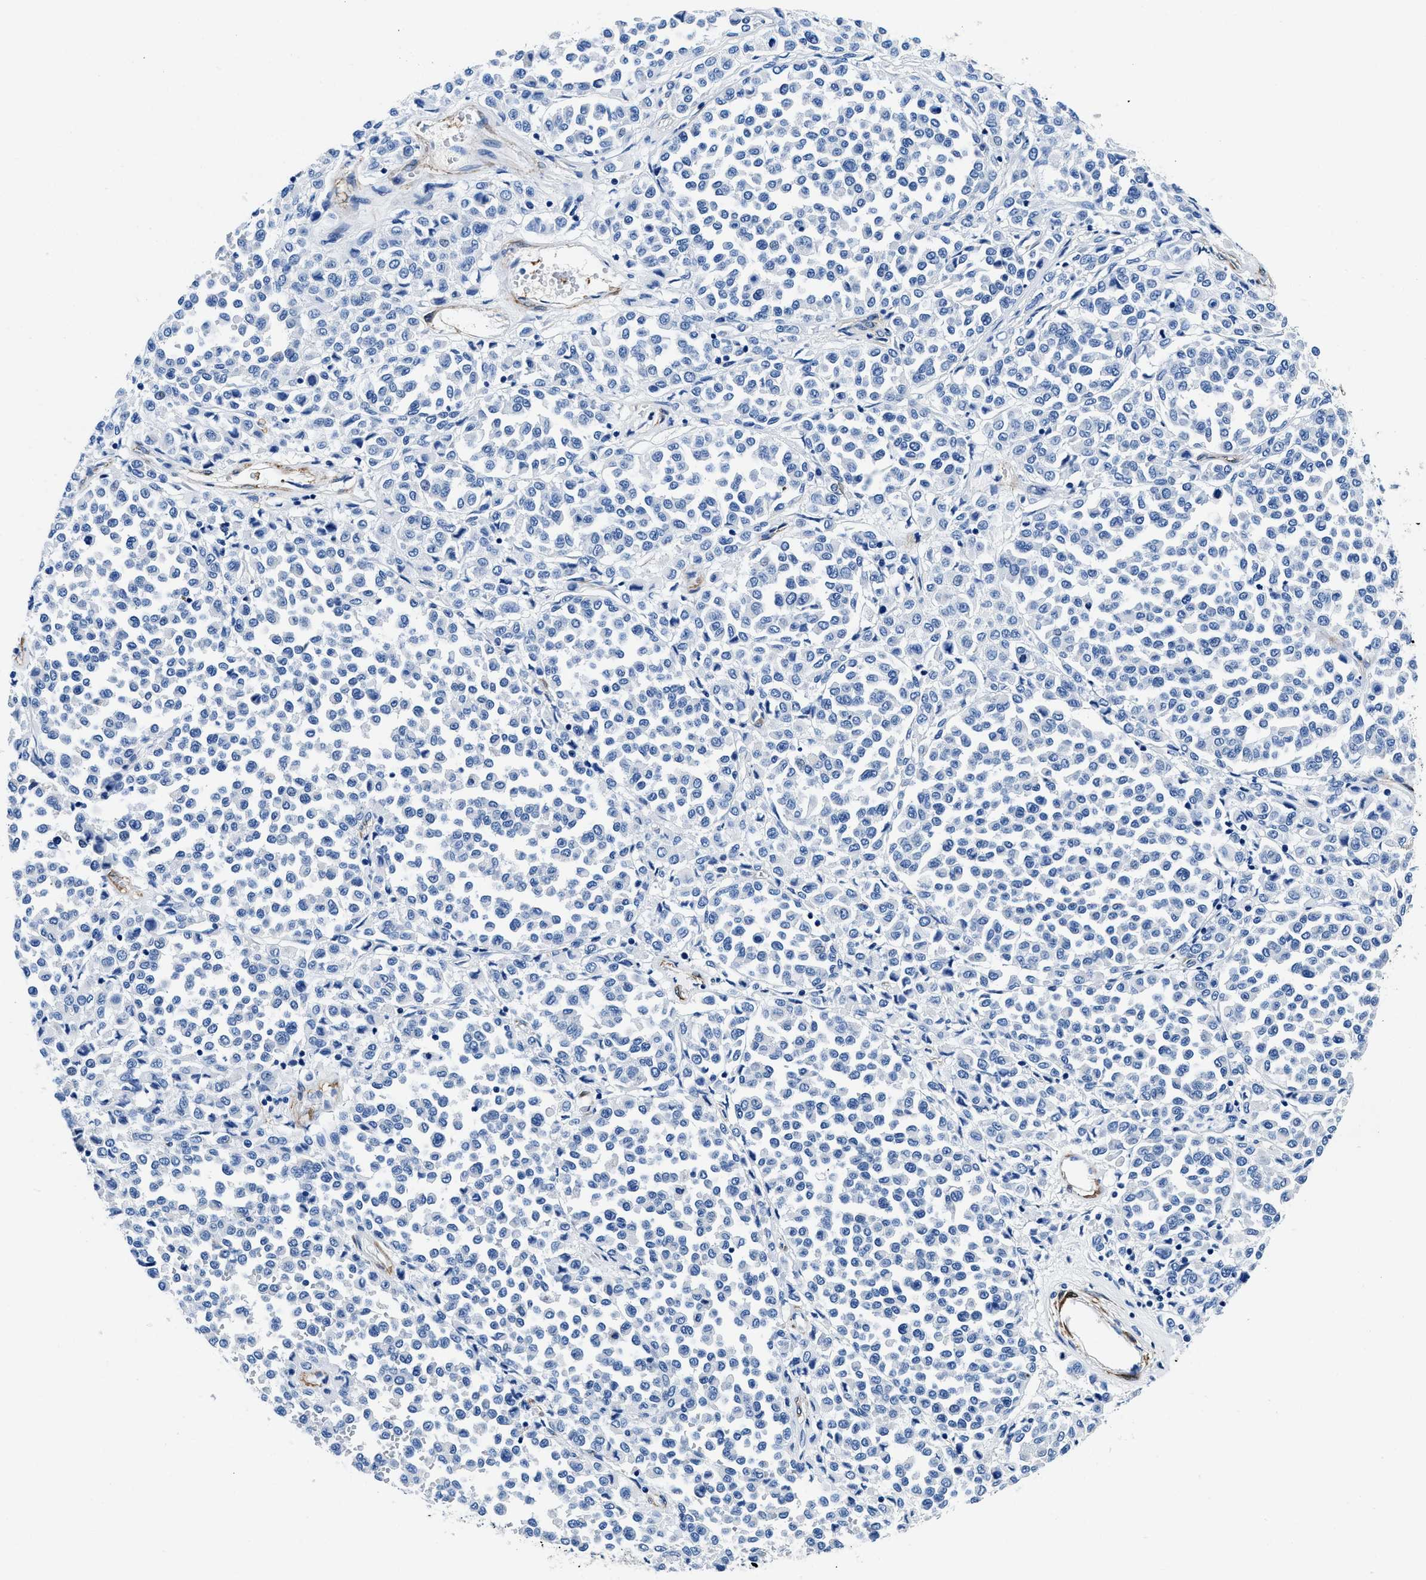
{"staining": {"intensity": "negative", "quantity": "none", "location": "none"}, "tissue": "melanoma", "cell_type": "Tumor cells", "image_type": "cancer", "snomed": [{"axis": "morphology", "description": "Malignant melanoma, Metastatic site"}, {"axis": "topography", "description": "Pancreas"}], "caption": "An IHC micrograph of malignant melanoma (metastatic site) is shown. There is no staining in tumor cells of malignant melanoma (metastatic site).", "gene": "TEX261", "patient": {"sex": "female", "age": 30}}